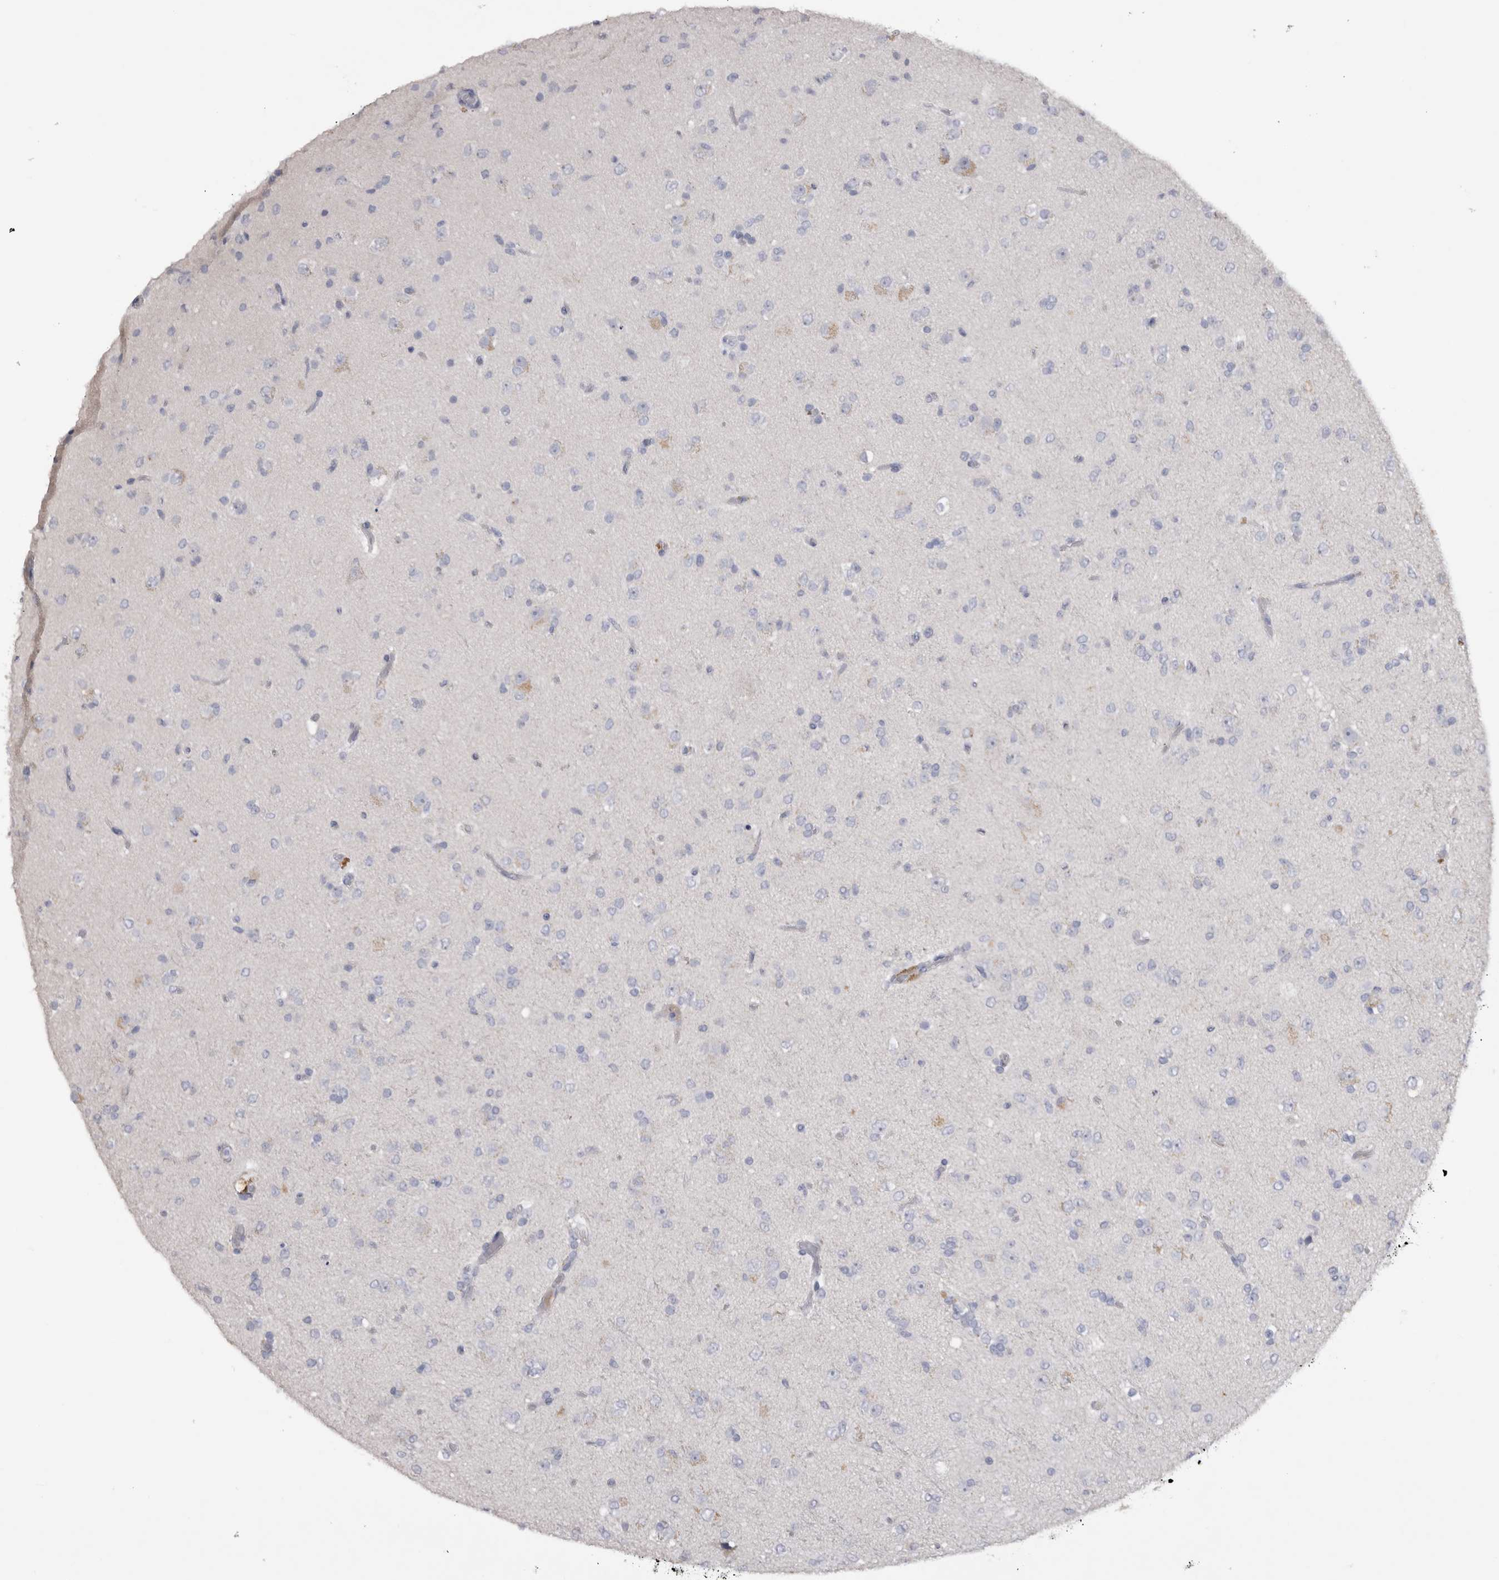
{"staining": {"intensity": "negative", "quantity": "none", "location": "none"}, "tissue": "glioma", "cell_type": "Tumor cells", "image_type": "cancer", "snomed": [{"axis": "morphology", "description": "Glioma, malignant, Low grade"}, {"axis": "topography", "description": "Brain"}], "caption": "Immunohistochemical staining of human glioma demonstrates no significant expression in tumor cells.", "gene": "ADAM2", "patient": {"sex": "male", "age": 65}}